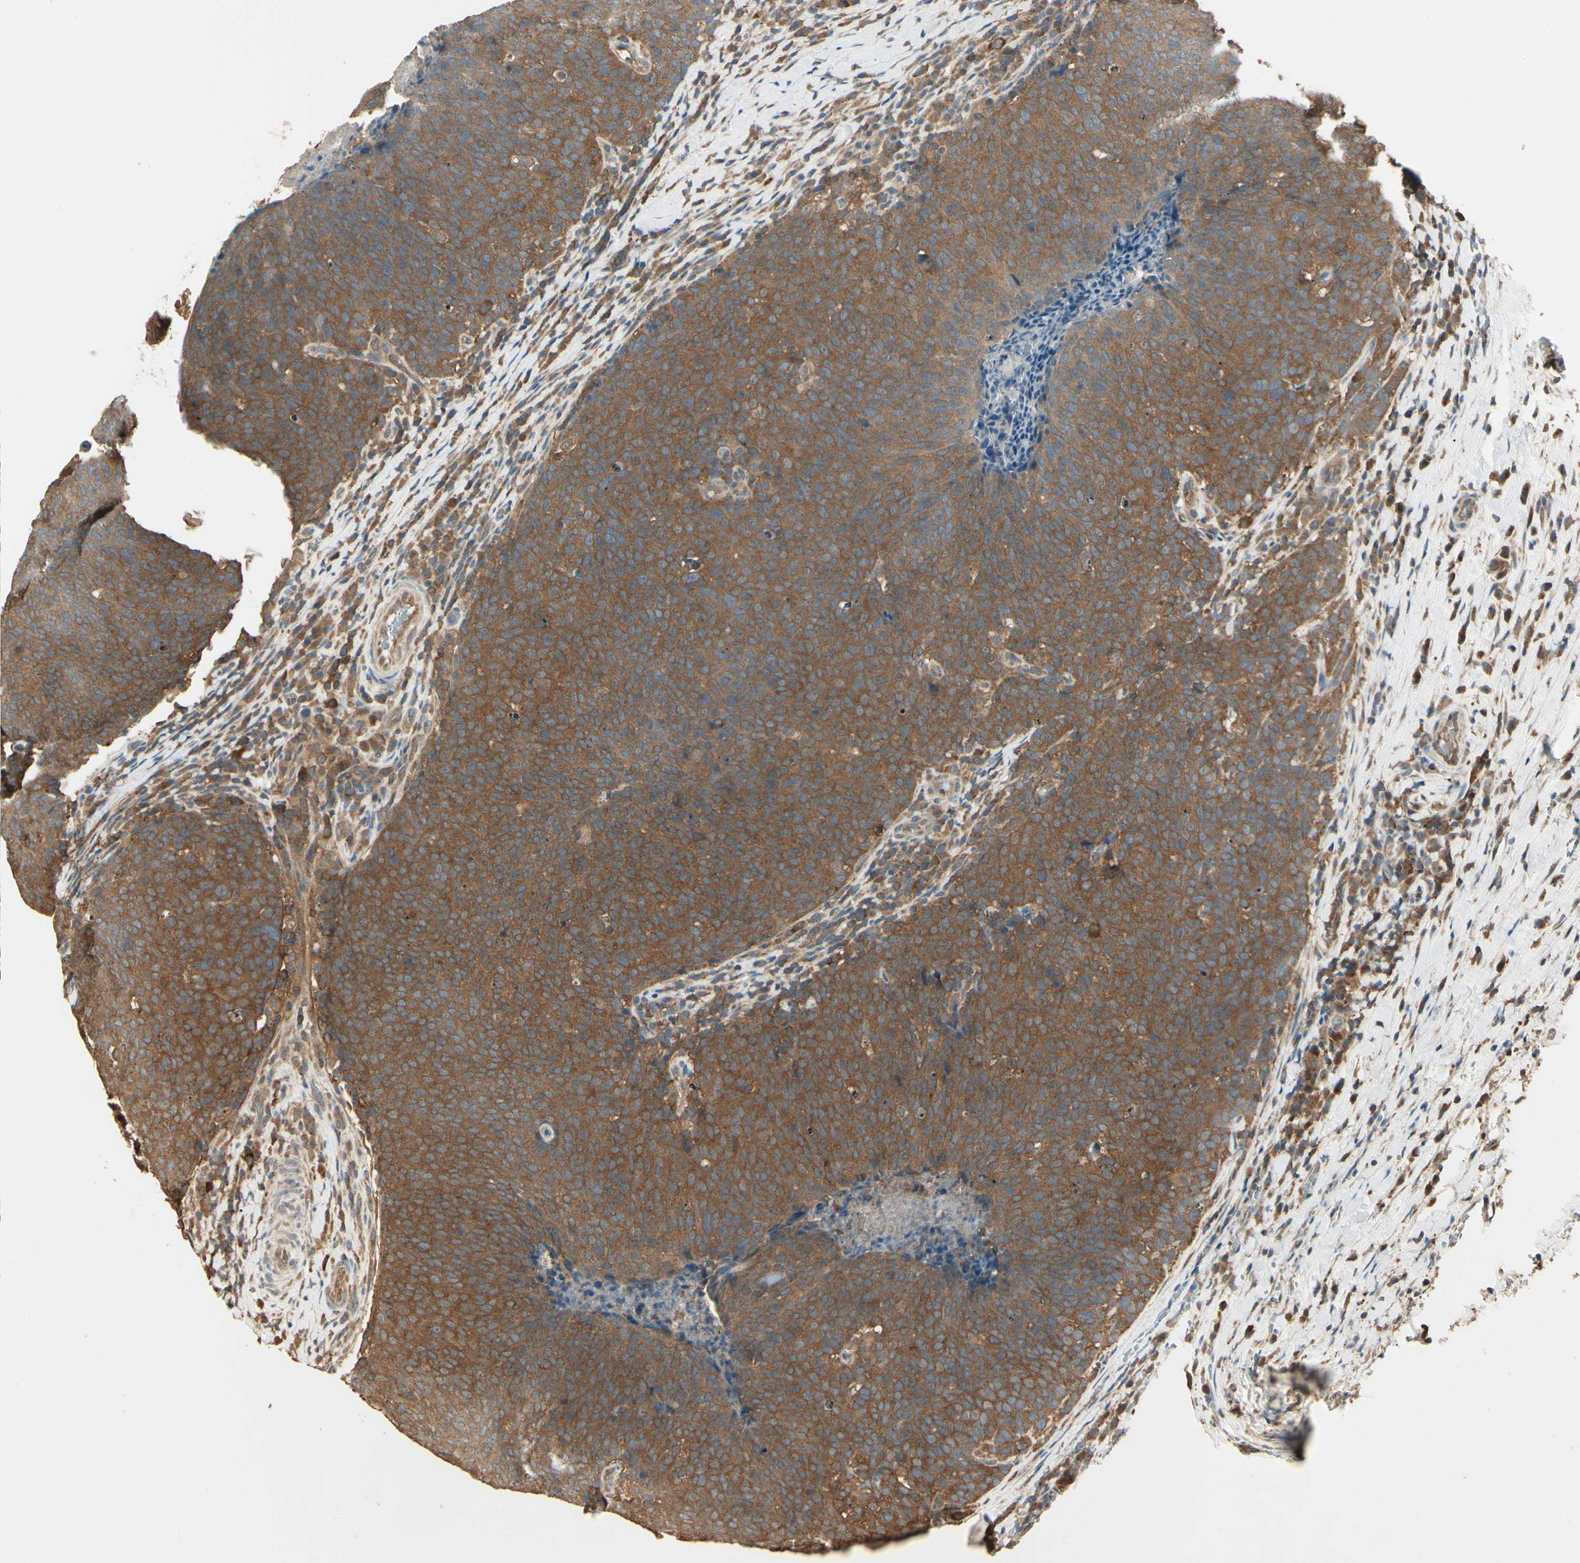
{"staining": {"intensity": "strong", "quantity": ">75%", "location": "cytoplasmic/membranous"}, "tissue": "head and neck cancer", "cell_type": "Tumor cells", "image_type": "cancer", "snomed": [{"axis": "morphology", "description": "Squamous cell carcinoma, NOS"}, {"axis": "morphology", "description": "Squamous cell carcinoma, metastatic, NOS"}, {"axis": "topography", "description": "Lymph node"}, {"axis": "topography", "description": "Head-Neck"}], "caption": "The photomicrograph reveals immunohistochemical staining of head and neck squamous cell carcinoma. There is strong cytoplasmic/membranous expression is identified in approximately >75% of tumor cells. The staining was performed using DAB to visualize the protein expression in brown, while the nuclei were stained in blue with hematoxylin (Magnification: 20x).", "gene": "CCT7", "patient": {"sex": "male", "age": 62}}